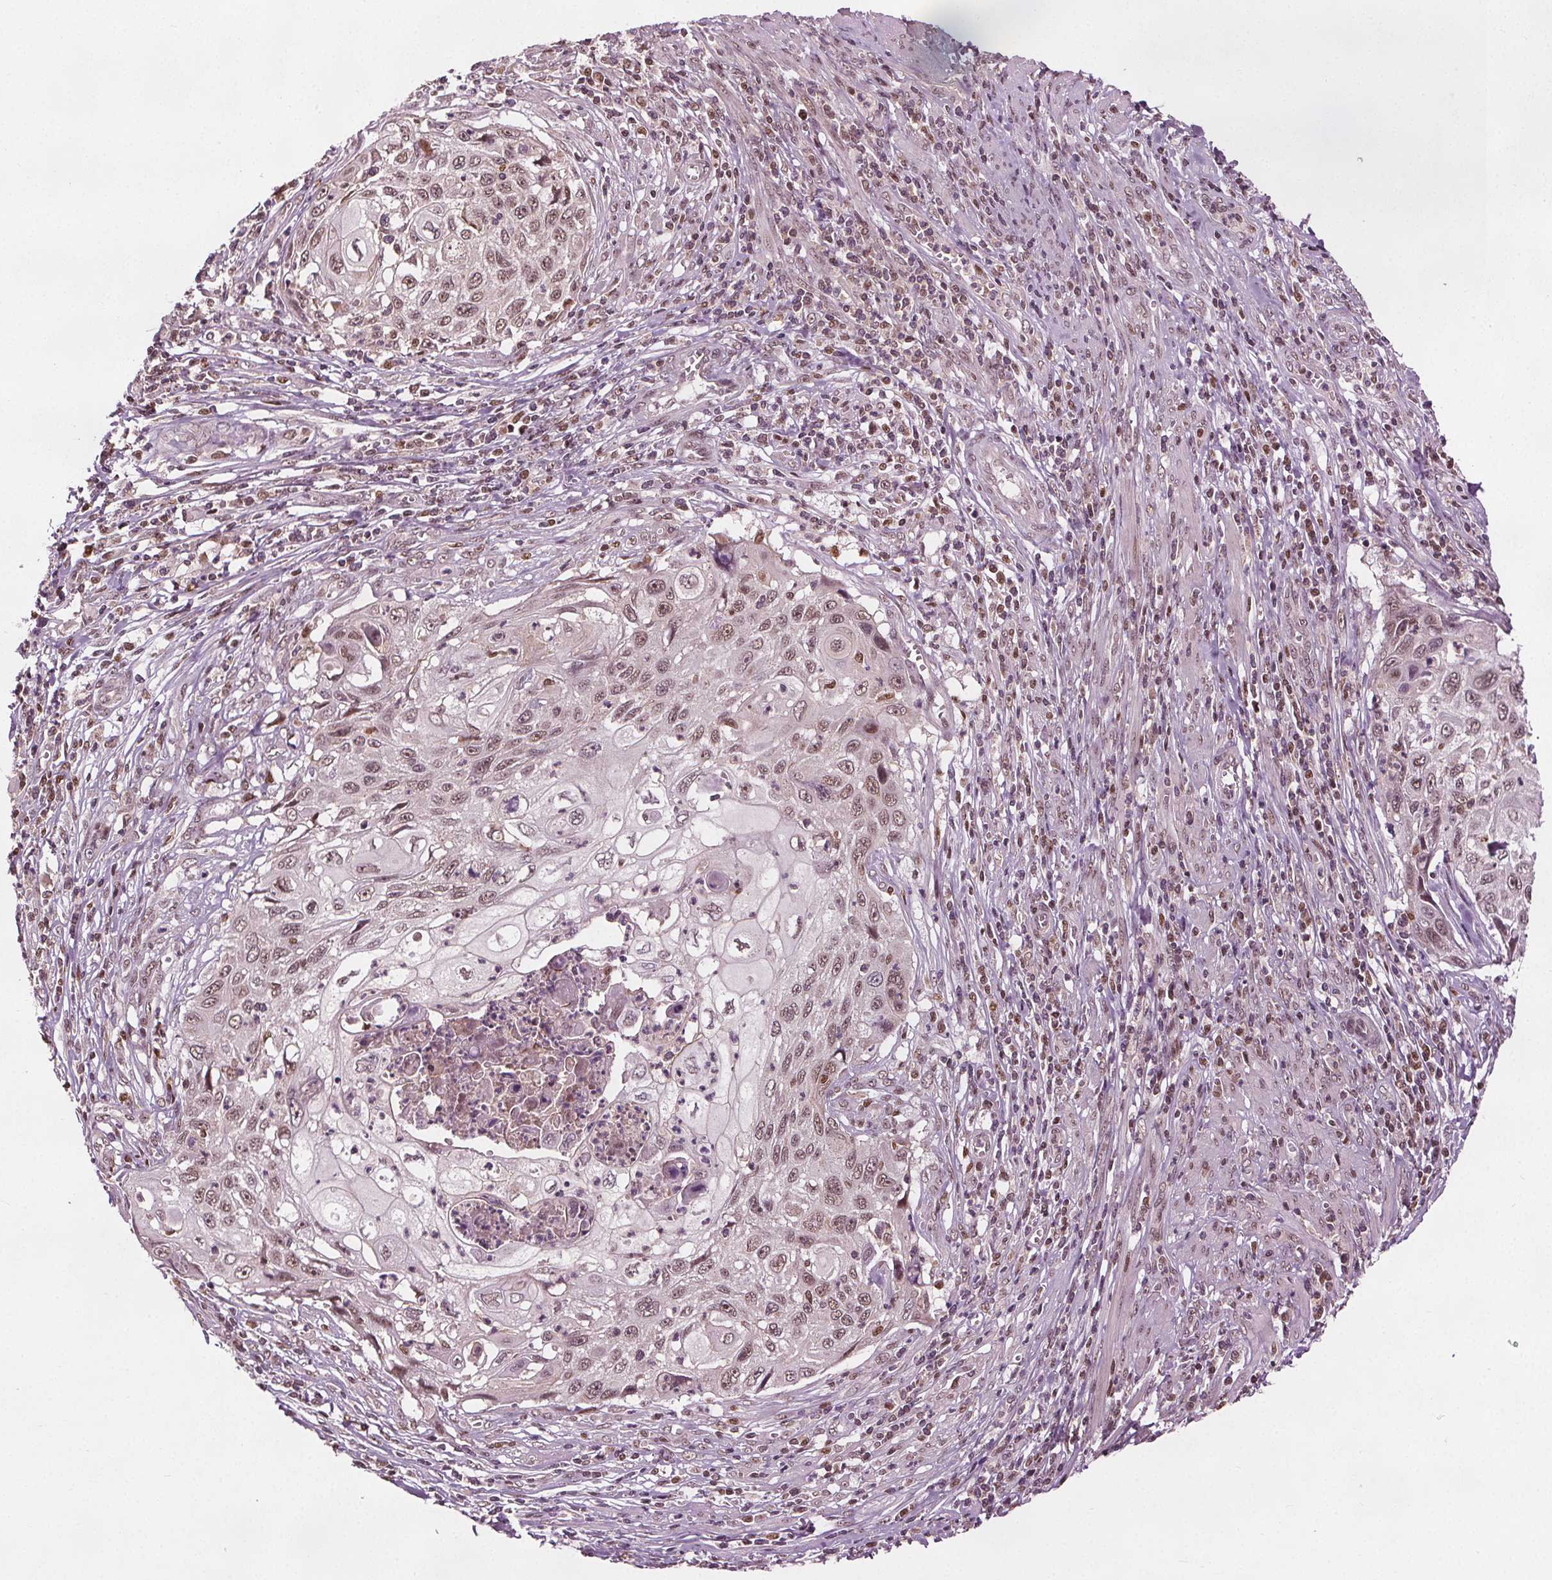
{"staining": {"intensity": "weak", "quantity": ">75%", "location": "nuclear"}, "tissue": "cervical cancer", "cell_type": "Tumor cells", "image_type": "cancer", "snomed": [{"axis": "morphology", "description": "Squamous cell carcinoma, NOS"}, {"axis": "topography", "description": "Cervix"}], "caption": "Immunohistochemical staining of squamous cell carcinoma (cervical) exhibits low levels of weak nuclear protein positivity in about >75% of tumor cells.", "gene": "DDX11", "patient": {"sex": "female", "age": 70}}